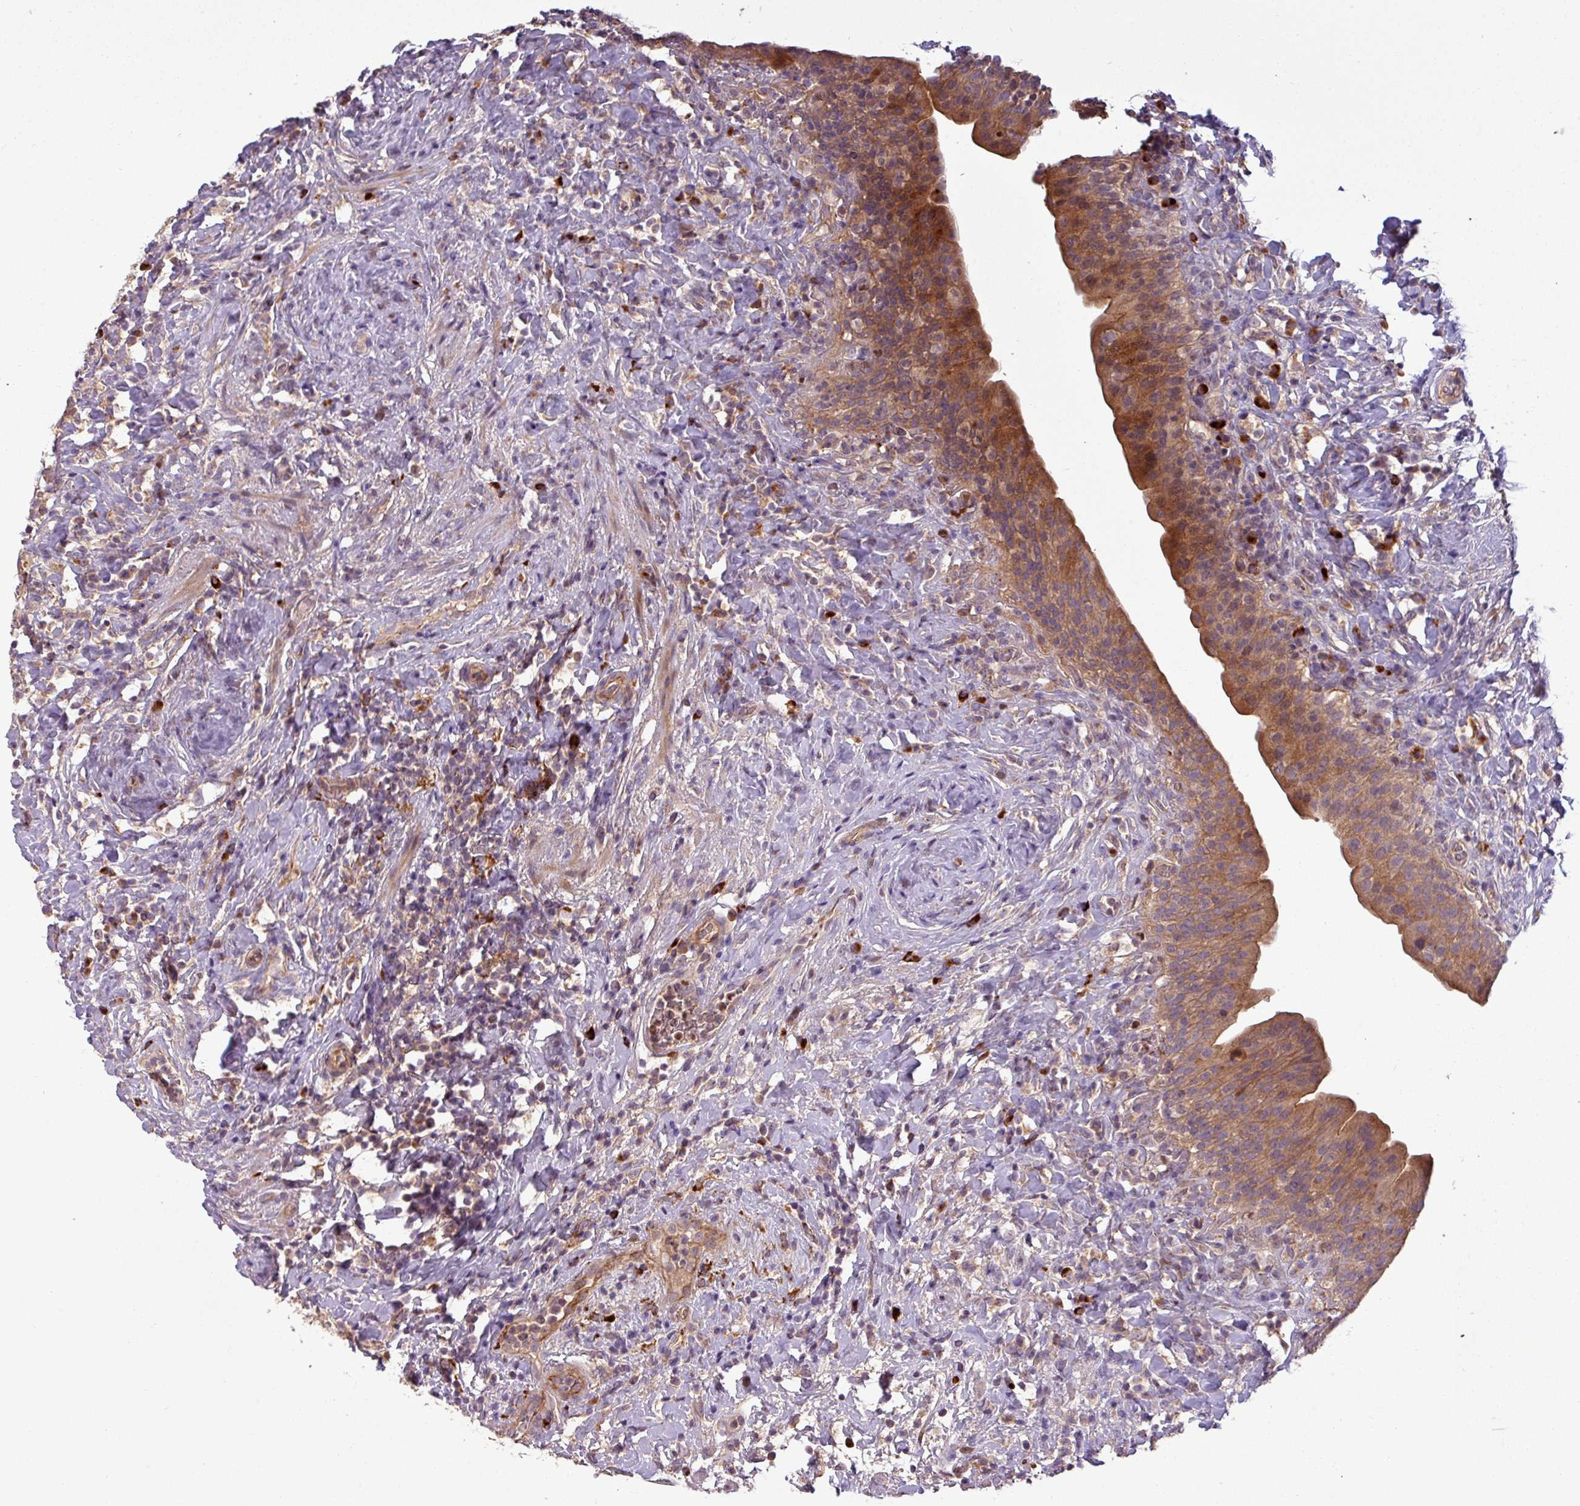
{"staining": {"intensity": "moderate", "quantity": ">75%", "location": "cytoplasmic/membranous"}, "tissue": "urinary bladder", "cell_type": "Urothelial cells", "image_type": "normal", "snomed": [{"axis": "morphology", "description": "Normal tissue, NOS"}, {"axis": "morphology", "description": "Inflammation, NOS"}, {"axis": "topography", "description": "Urinary bladder"}], "caption": "Immunohistochemical staining of unremarkable human urinary bladder displays >75% levels of moderate cytoplasmic/membranous protein expression in about >75% of urothelial cells. (IHC, brightfield microscopy, high magnification).", "gene": "PAPLN", "patient": {"sex": "male", "age": 64}}